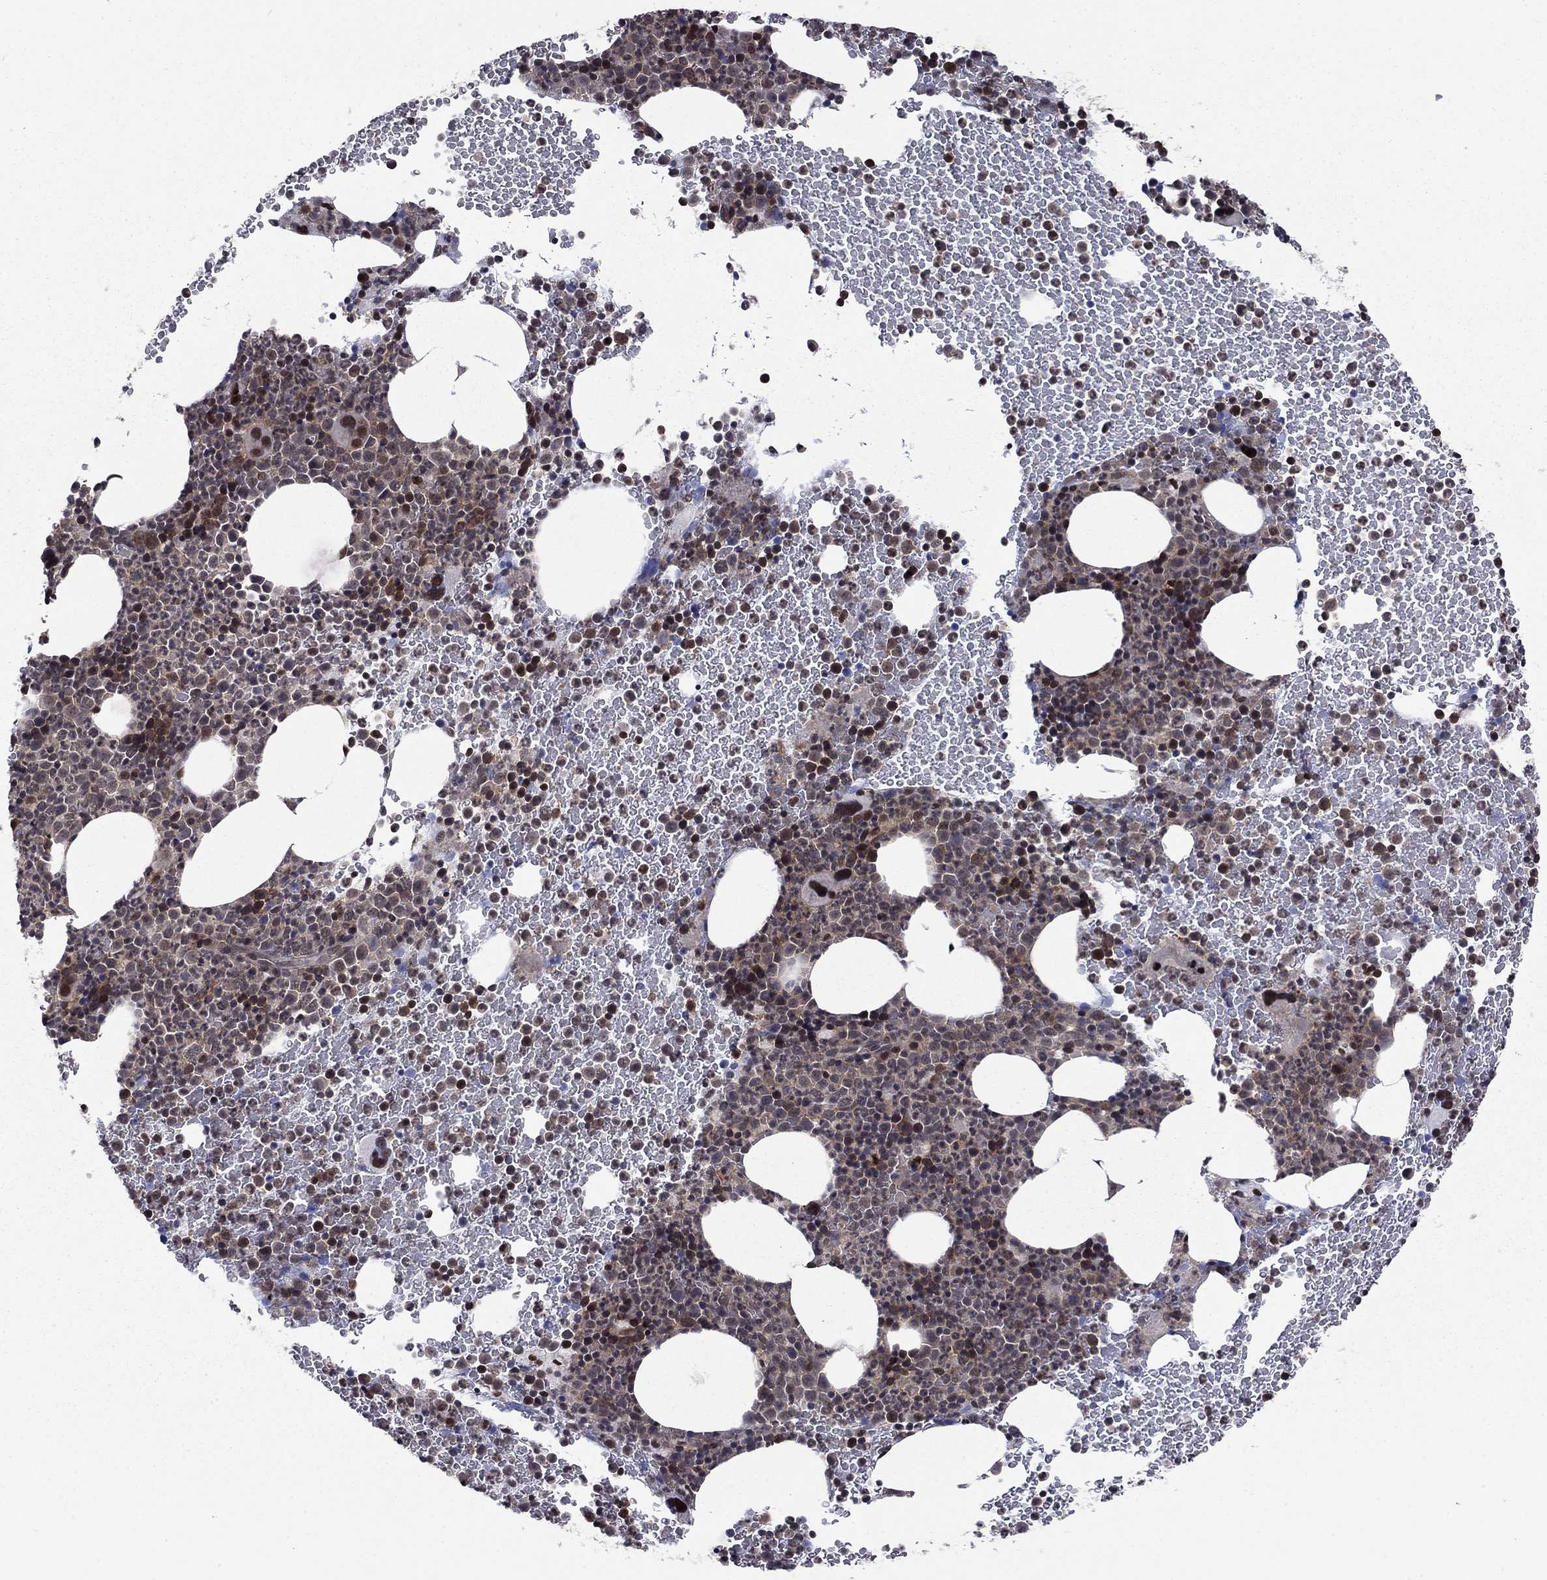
{"staining": {"intensity": "moderate", "quantity": "<25%", "location": "nuclear"}, "tissue": "bone marrow", "cell_type": "Hematopoietic cells", "image_type": "normal", "snomed": [{"axis": "morphology", "description": "Normal tissue, NOS"}, {"axis": "topography", "description": "Bone marrow"}], "caption": "A brown stain labels moderate nuclear positivity of a protein in hematopoietic cells of unremarkable bone marrow. Nuclei are stained in blue.", "gene": "PSMD2", "patient": {"sex": "male", "age": 83}}